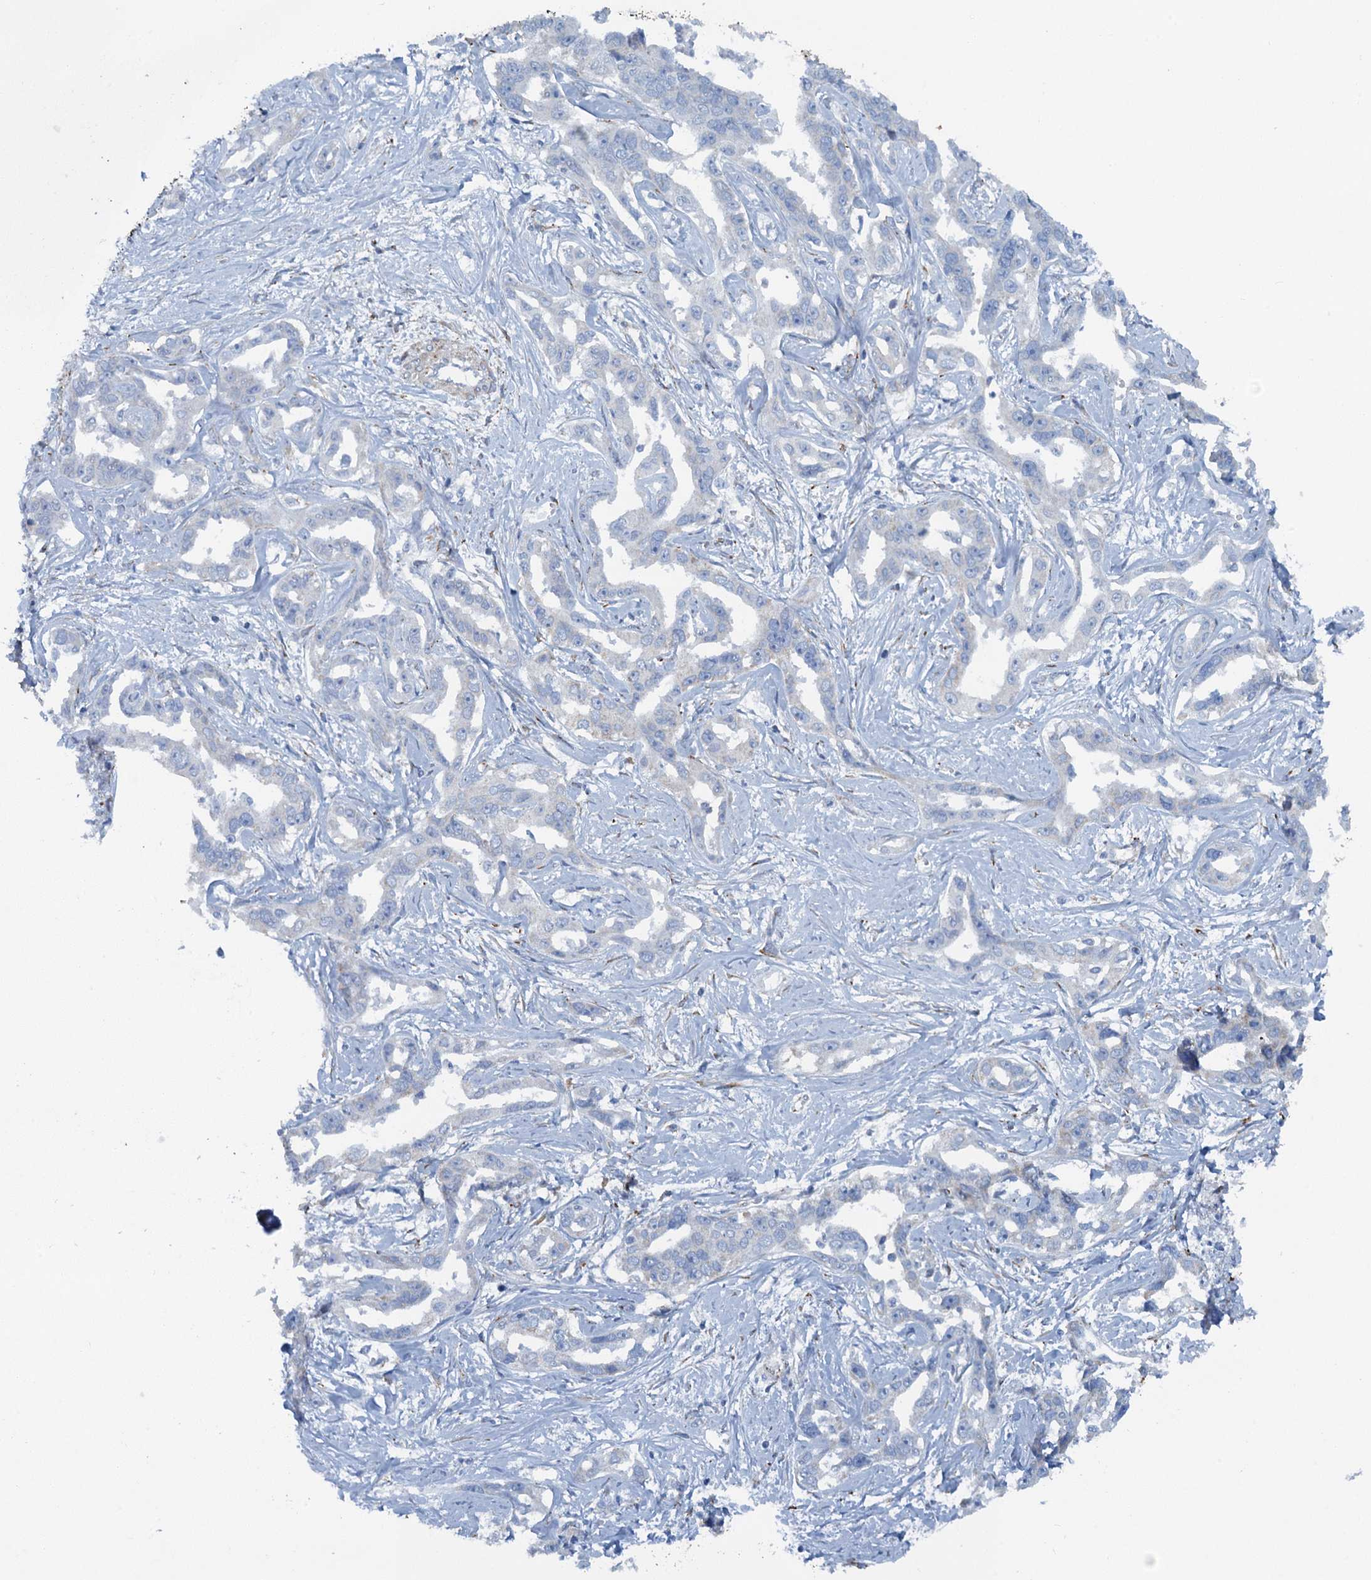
{"staining": {"intensity": "negative", "quantity": "none", "location": "none"}, "tissue": "liver cancer", "cell_type": "Tumor cells", "image_type": "cancer", "snomed": [{"axis": "morphology", "description": "Cholangiocarcinoma"}, {"axis": "topography", "description": "Liver"}], "caption": "Tumor cells show no significant positivity in cholangiocarcinoma (liver). (DAB (3,3'-diaminobenzidine) IHC with hematoxylin counter stain).", "gene": "POGLUT3", "patient": {"sex": "male", "age": 59}}